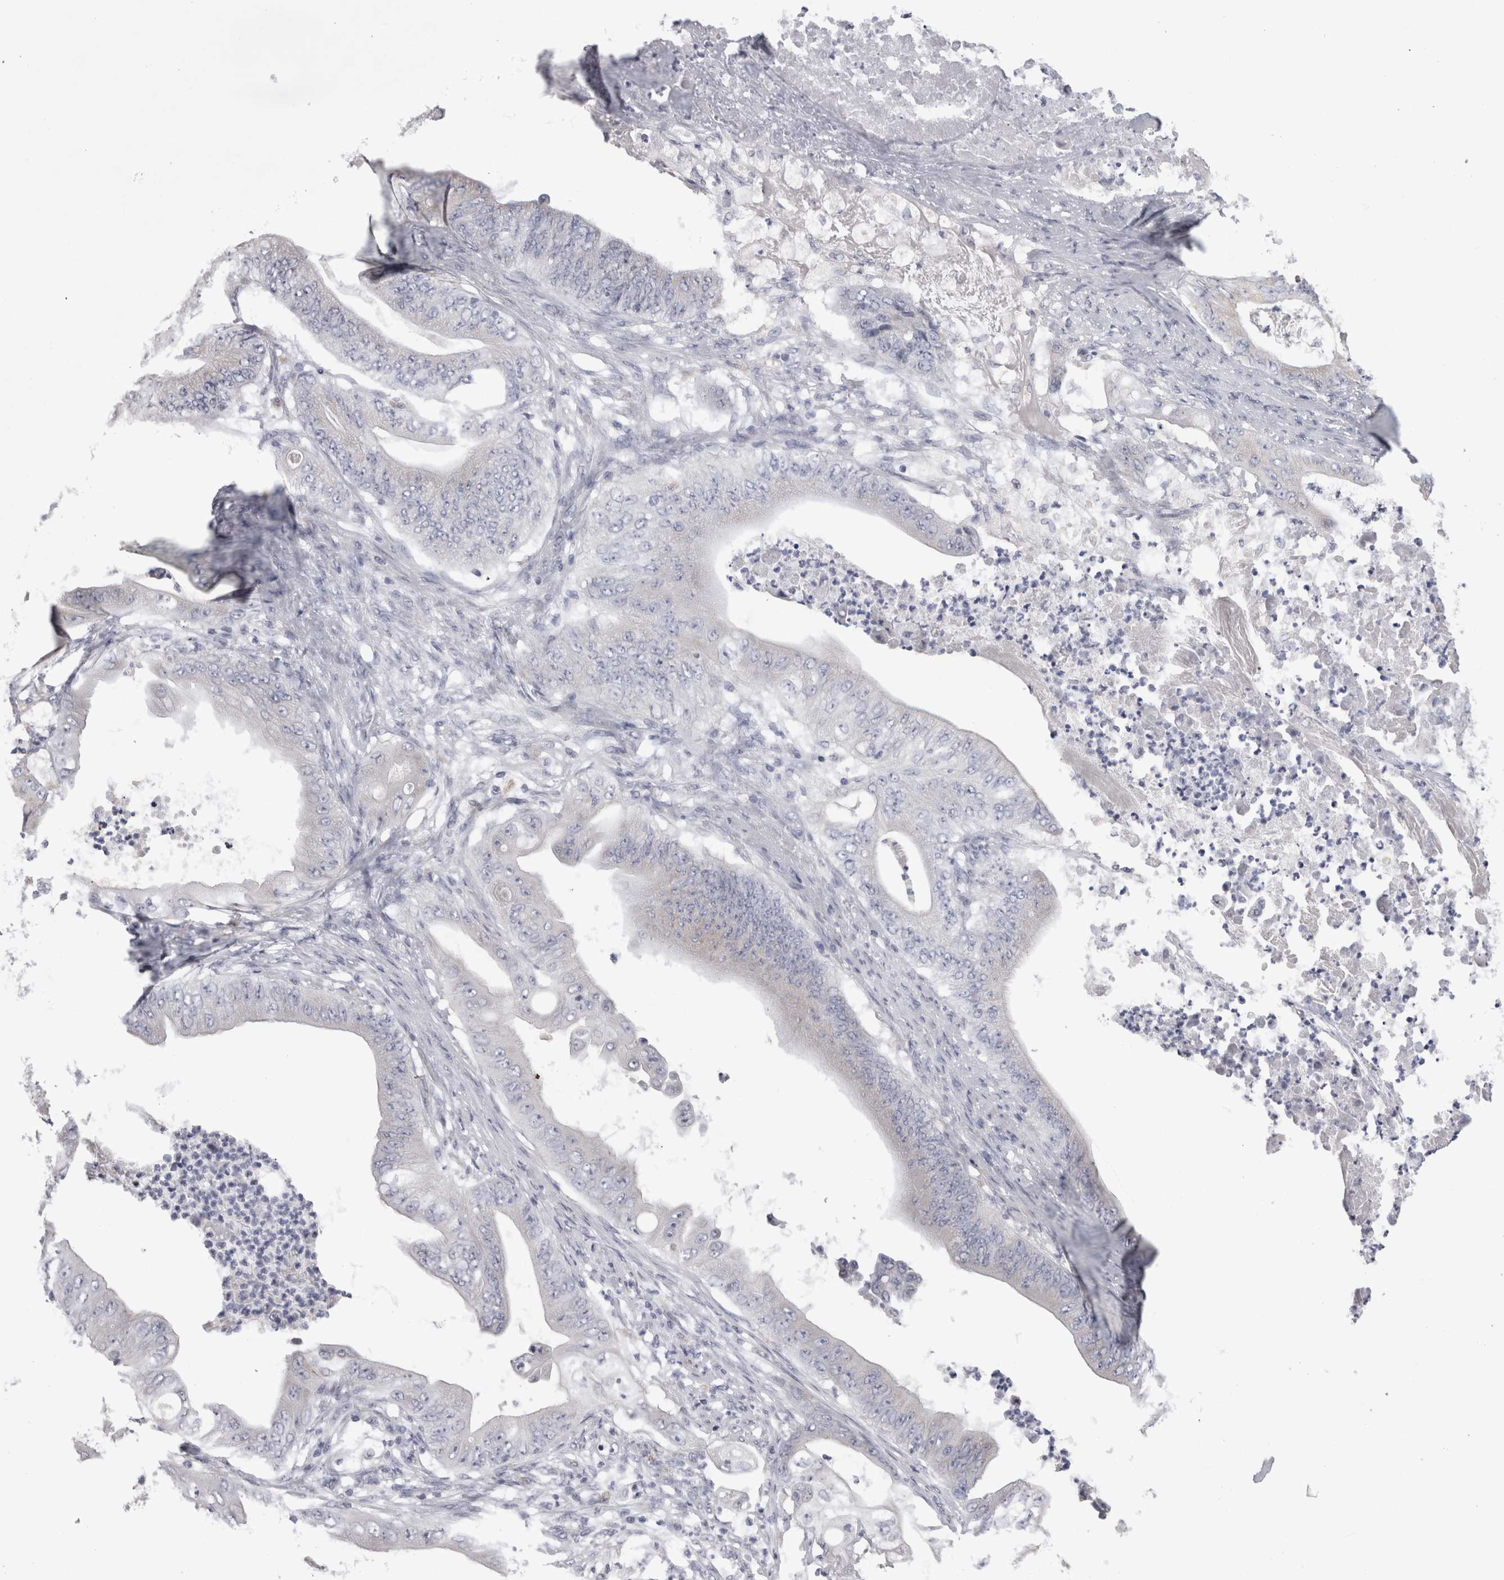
{"staining": {"intensity": "negative", "quantity": "none", "location": "none"}, "tissue": "stomach cancer", "cell_type": "Tumor cells", "image_type": "cancer", "snomed": [{"axis": "morphology", "description": "Adenocarcinoma, NOS"}, {"axis": "topography", "description": "Stomach"}], "caption": "DAB (3,3'-diaminobenzidine) immunohistochemical staining of human stomach adenocarcinoma shows no significant staining in tumor cells.", "gene": "DHRS4", "patient": {"sex": "female", "age": 73}}